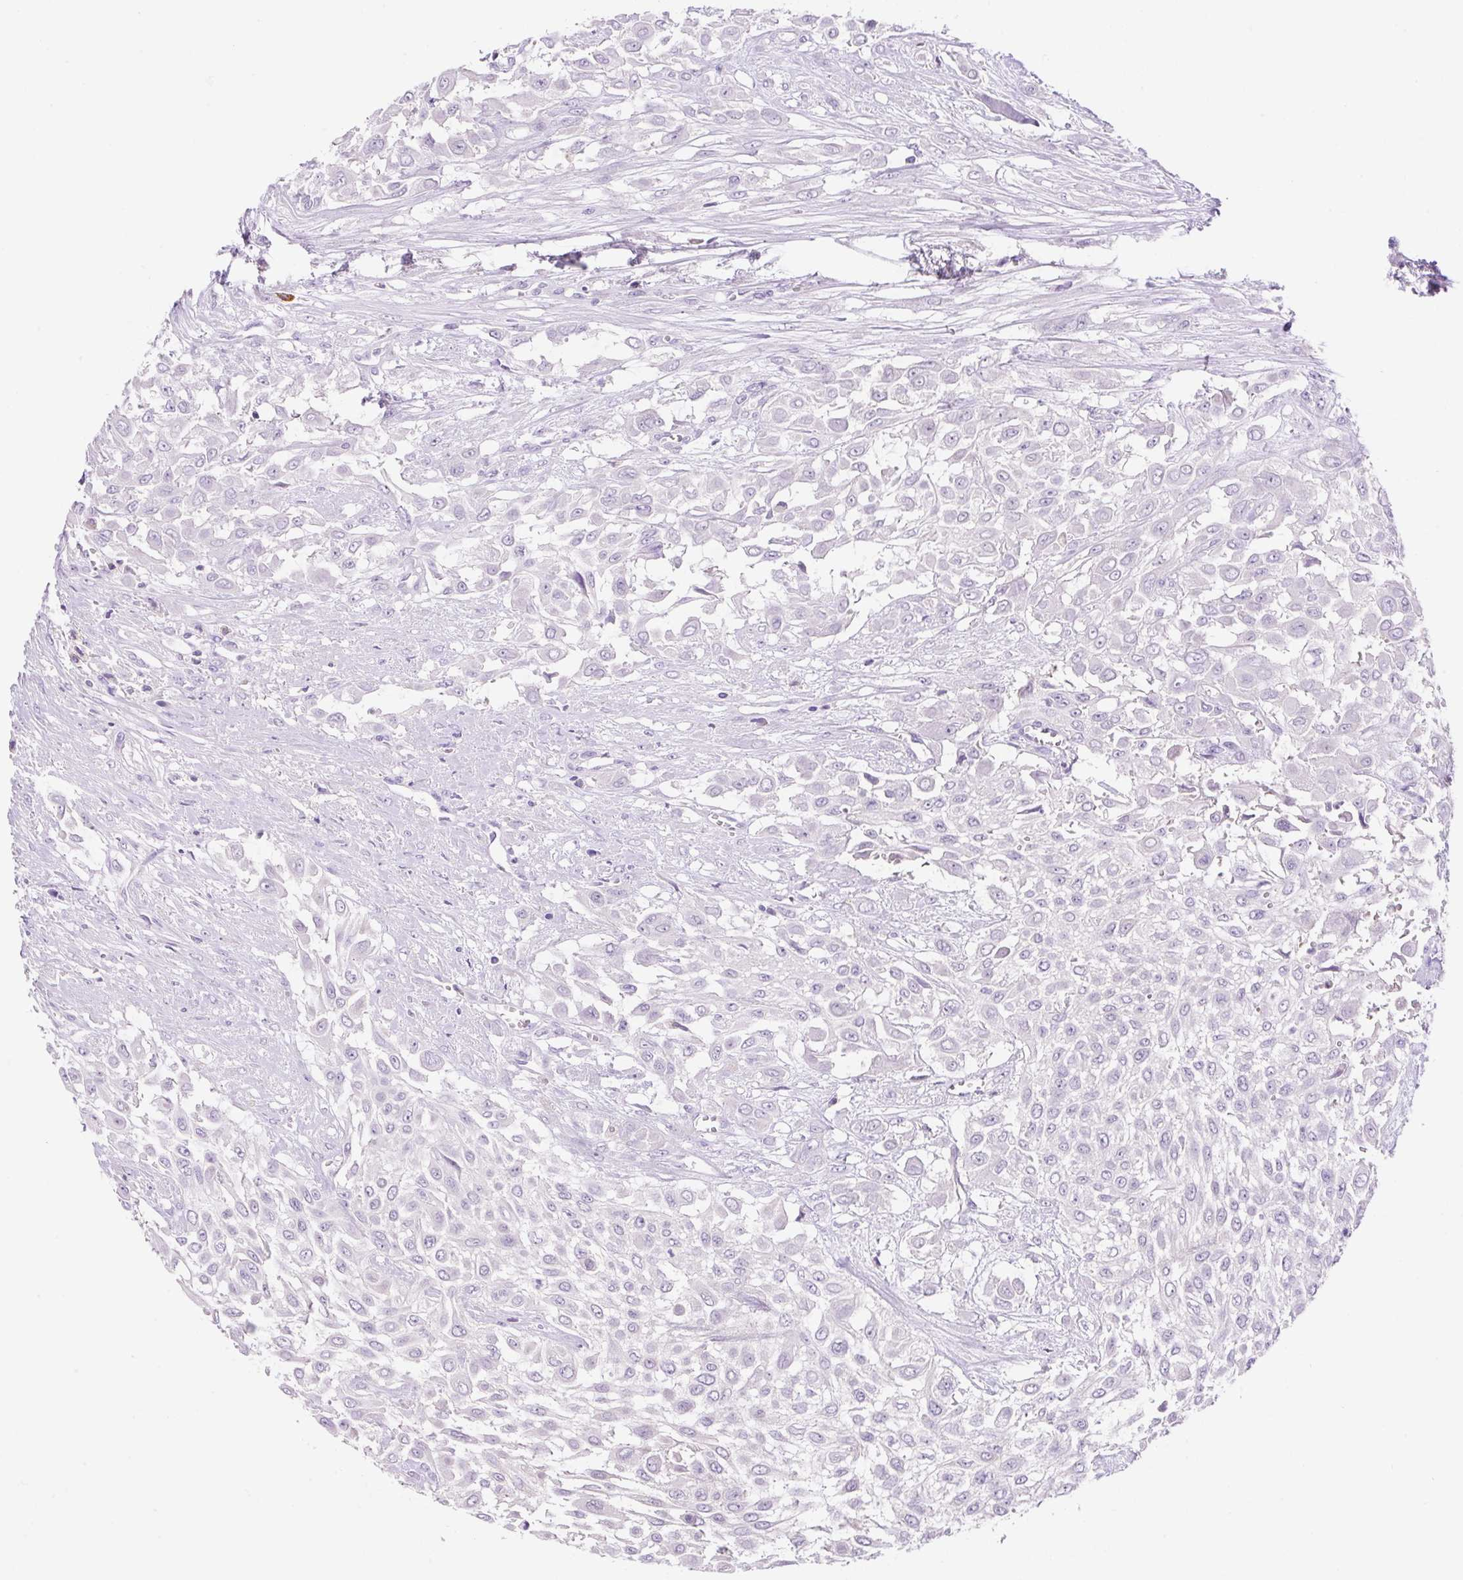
{"staining": {"intensity": "negative", "quantity": "none", "location": "none"}, "tissue": "urothelial cancer", "cell_type": "Tumor cells", "image_type": "cancer", "snomed": [{"axis": "morphology", "description": "Urothelial carcinoma, High grade"}, {"axis": "topography", "description": "Urinary bladder"}], "caption": "Tumor cells show no significant positivity in urothelial cancer.", "gene": "NDST3", "patient": {"sex": "male", "age": 57}}